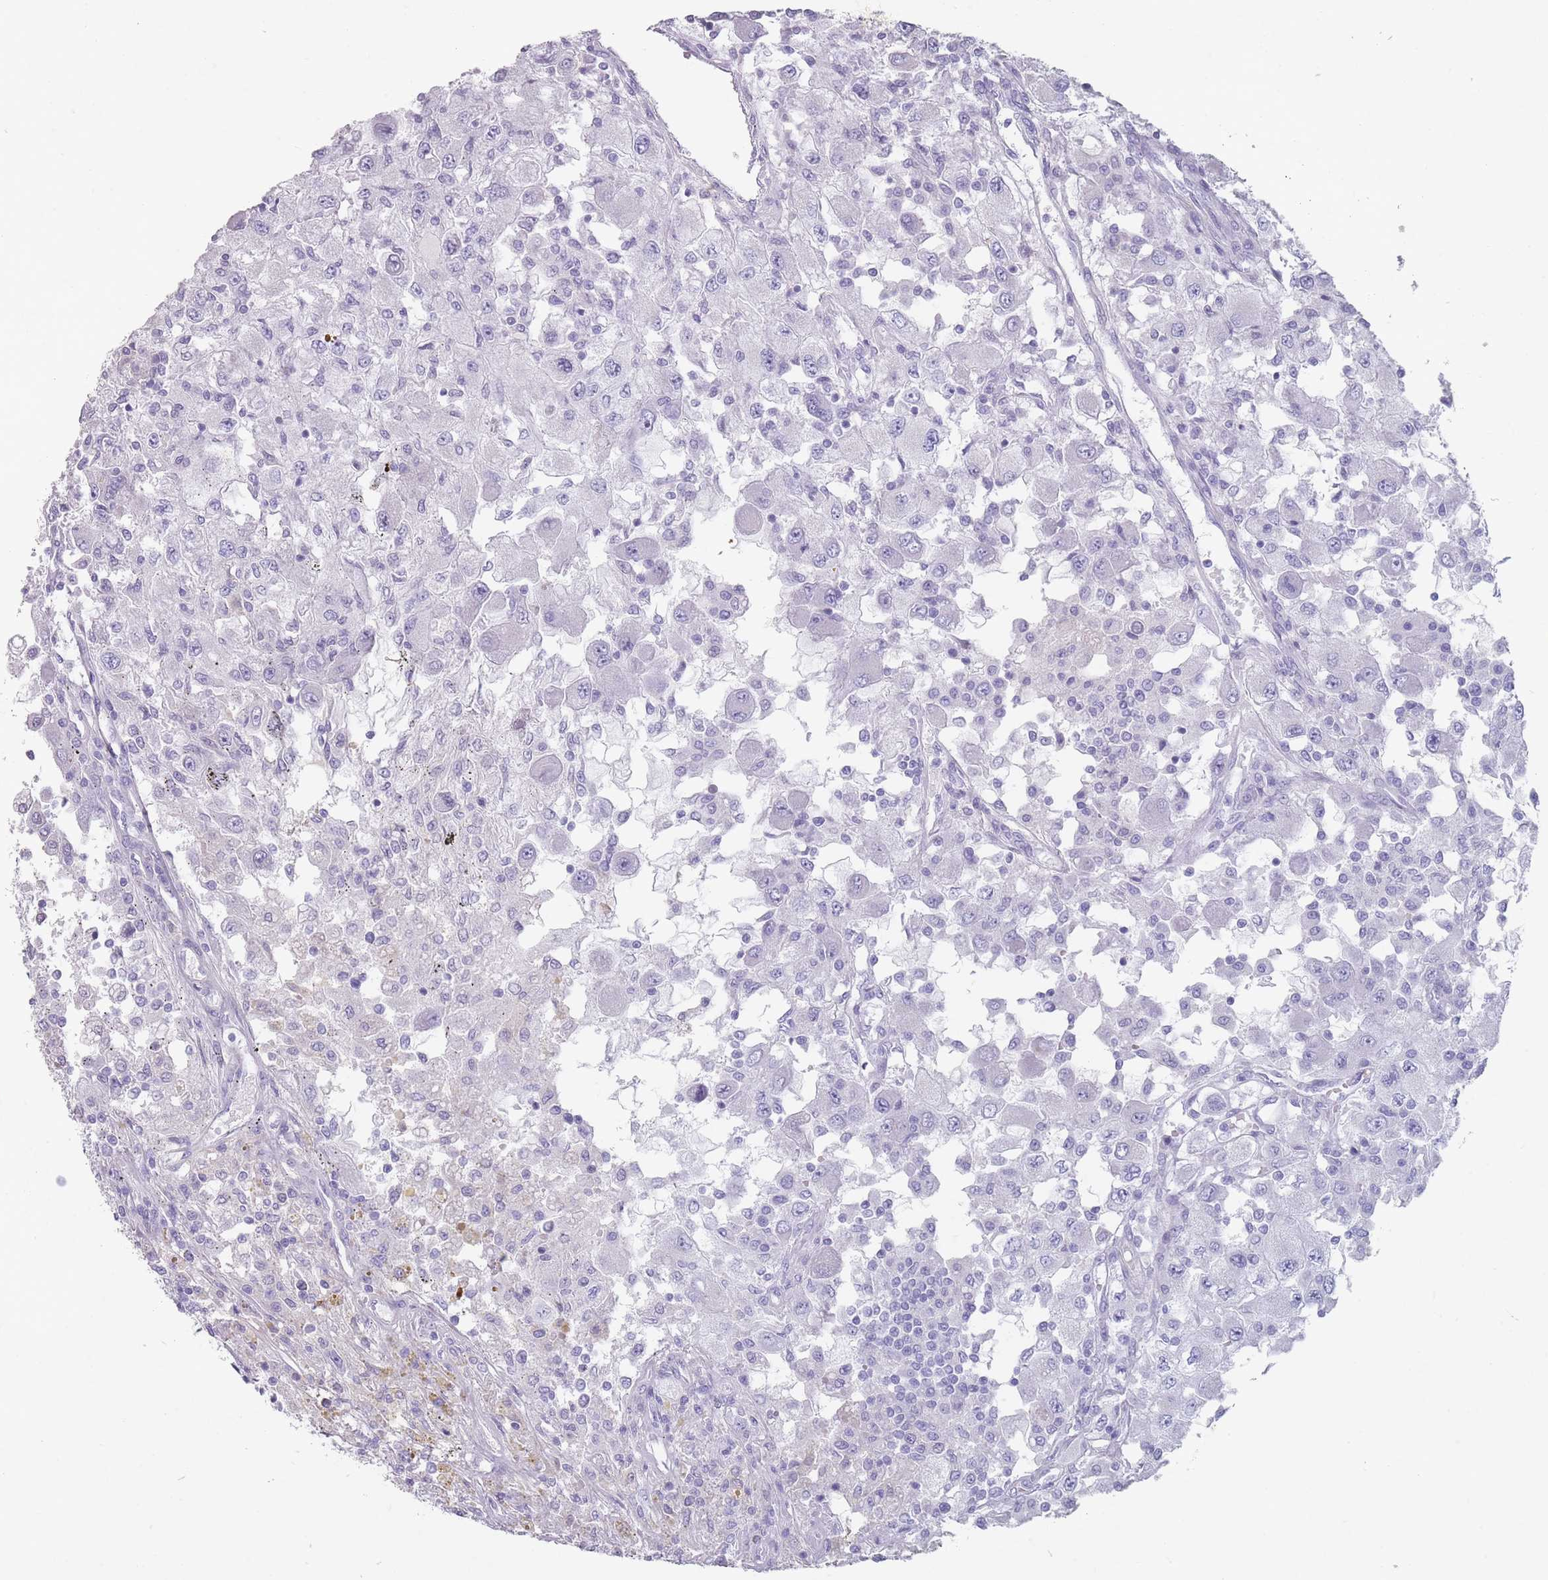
{"staining": {"intensity": "negative", "quantity": "none", "location": "none"}, "tissue": "renal cancer", "cell_type": "Tumor cells", "image_type": "cancer", "snomed": [{"axis": "morphology", "description": "Adenocarcinoma, NOS"}, {"axis": "topography", "description": "Kidney"}], "caption": "Human renal adenocarcinoma stained for a protein using immunohistochemistry demonstrates no staining in tumor cells.", "gene": "RHBG", "patient": {"sex": "female", "age": 67}}